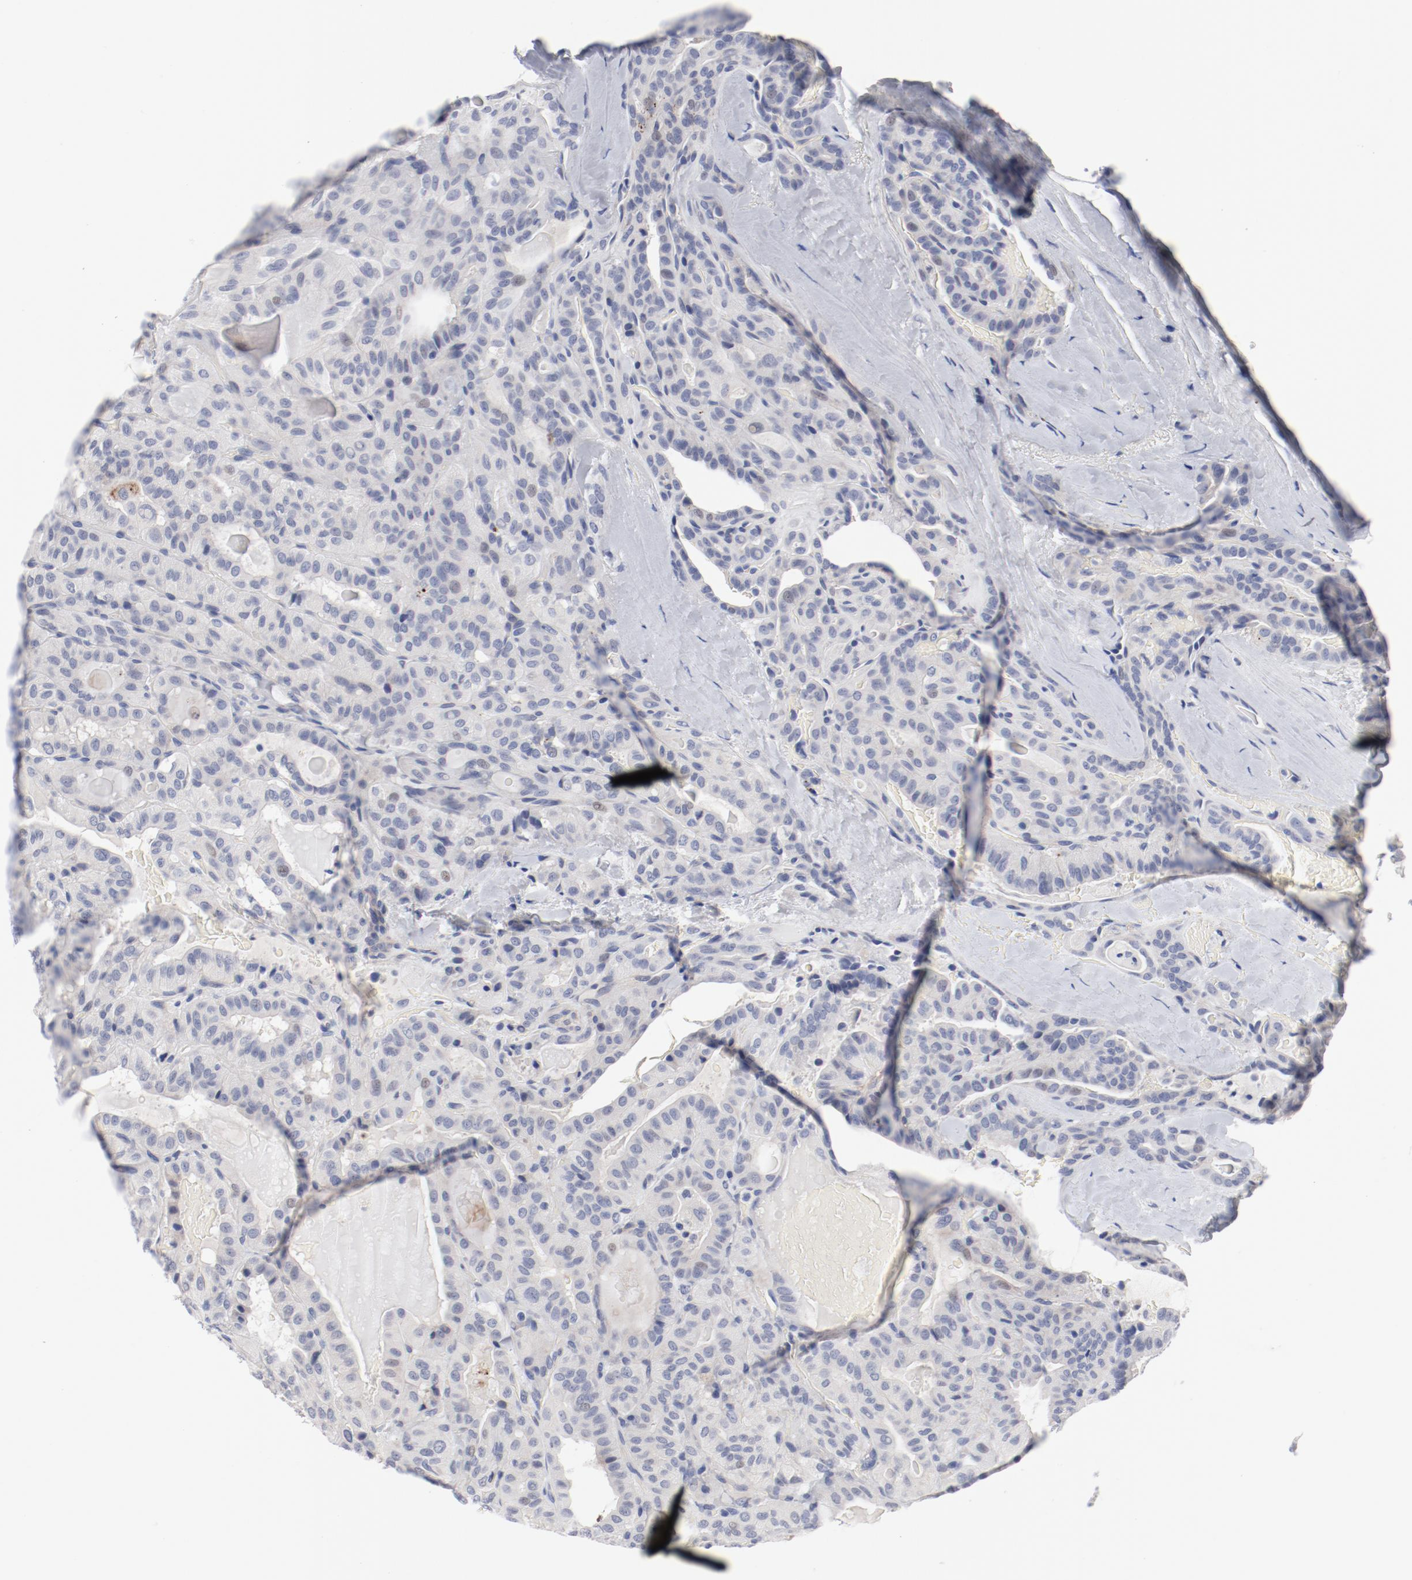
{"staining": {"intensity": "negative", "quantity": "none", "location": "none"}, "tissue": "thyroid cancer", "cell_type": "Tumor cells", "image_type": "cancer", "snomed": [{"axis": "morphology", "description": "Papillary adenocarcinoma, NOS"}, {"axis": "topography", "description": "Thyroid gland"}], "caption": "High magnification brightfield microscopy of papillary adenocarcinoma (thyroid) stained with DAB (3,3'-diaminobenzidine) (brown) and counterstained with hematoxylin (blue): tumor cells show no significant staining. (Brightfield microscopy of DAB immunohistochemistry at high magnification).", "gene": "KCNK13", "patient": {"sex": "male", "age": 77}}